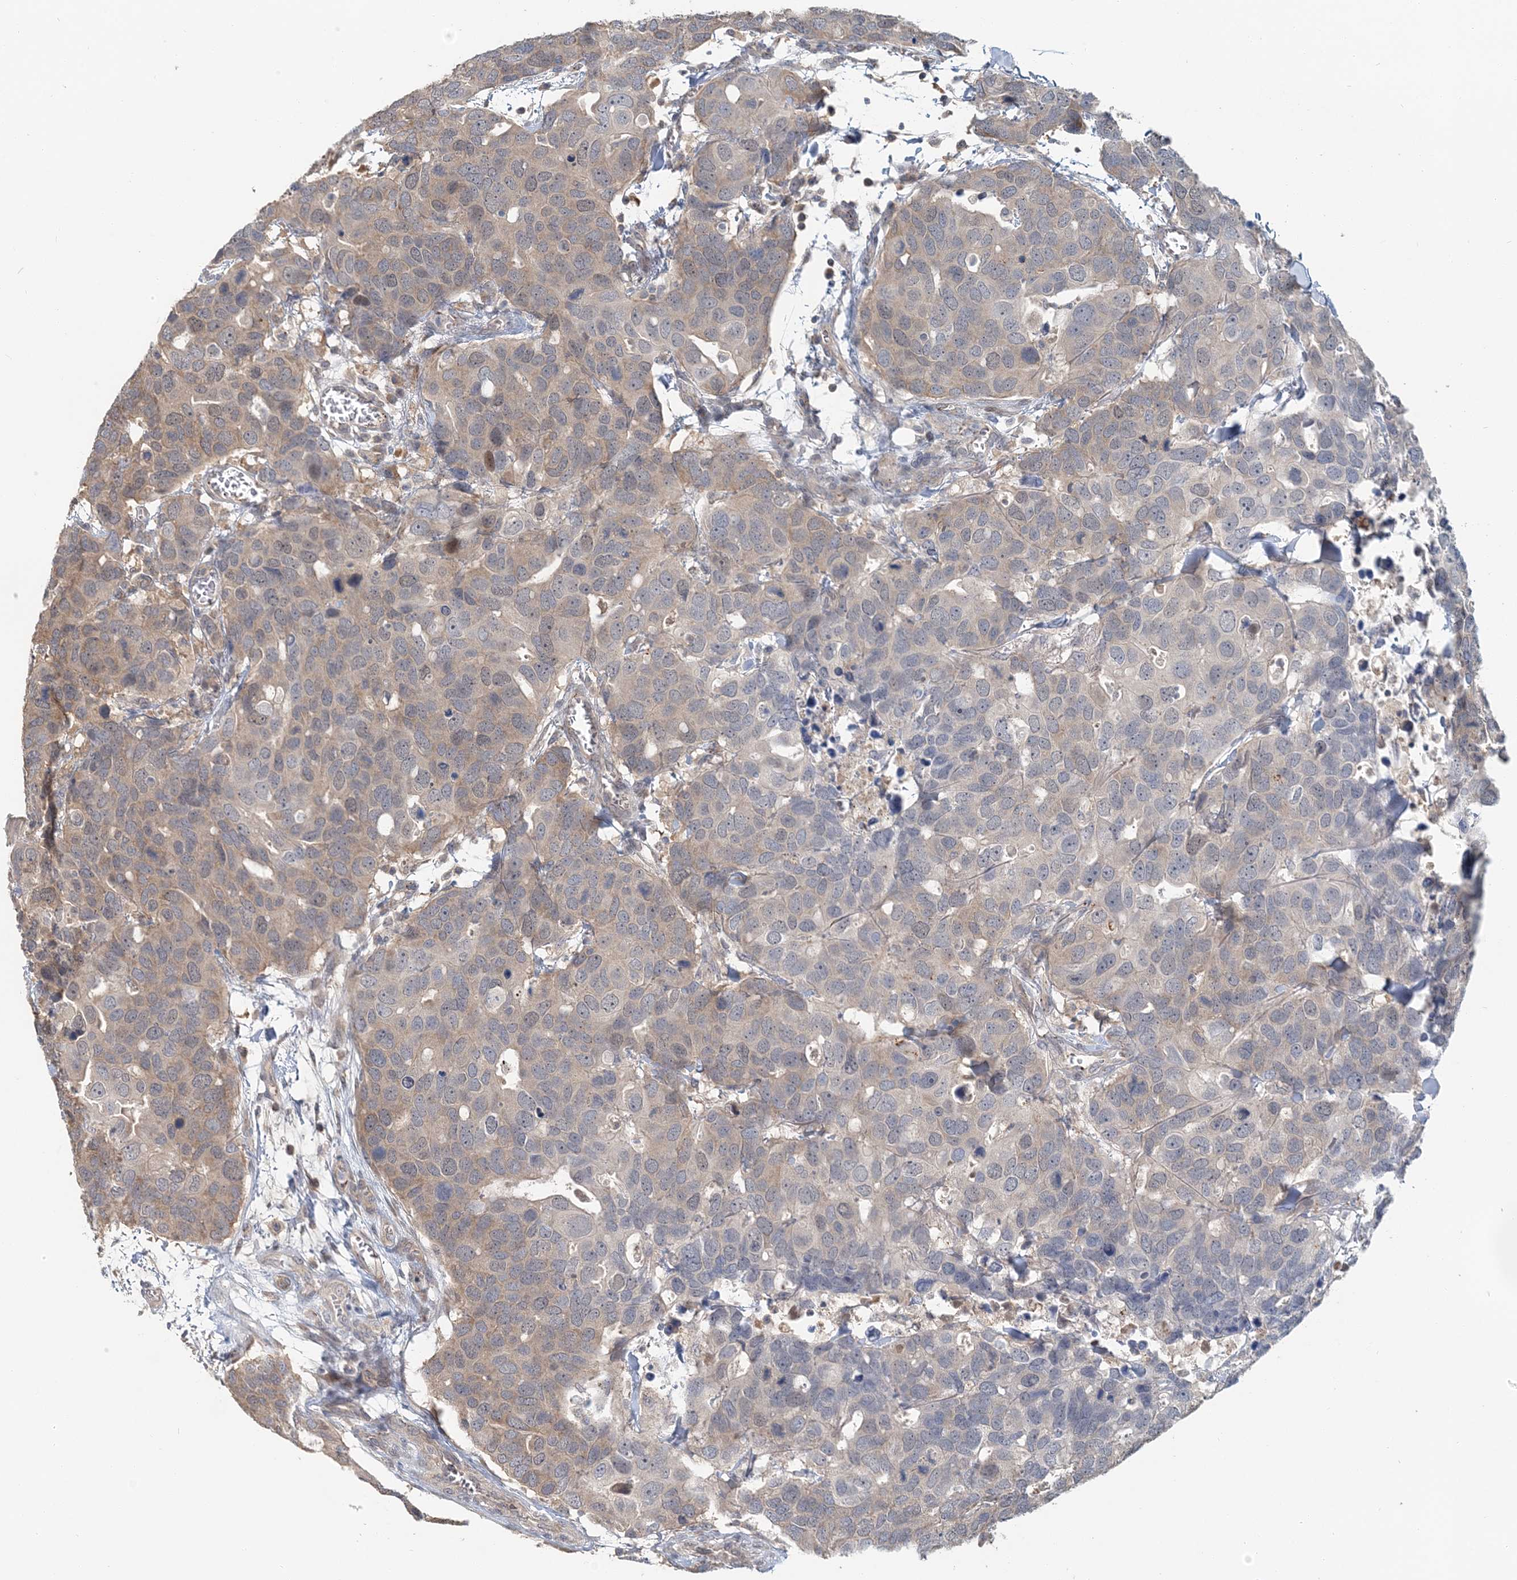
{"staining": {"intensity": "weak", "quantity": "25%-75%", "location": "cytoplasmic/membranous"}, "tissue": "breast cancer", "cell_type": "Tumor cells", "image_type": "cancer", "snomed": [{"axis": "morphology", "description": "Duct carcinoma"}, {"axis": "topography", "description": "Breast"}], "caption": "Immunohistochemical staining of breast invasive ductal carcinoma reveals low levels of weak cytoplasmic/membranous protein positivity in about 25%-75% of tumor cells. (DAB = brown stain, brightfield microscopy at high magnification).", "gene": "RNF25", "patient": {"sex": "female", "age": 83}}